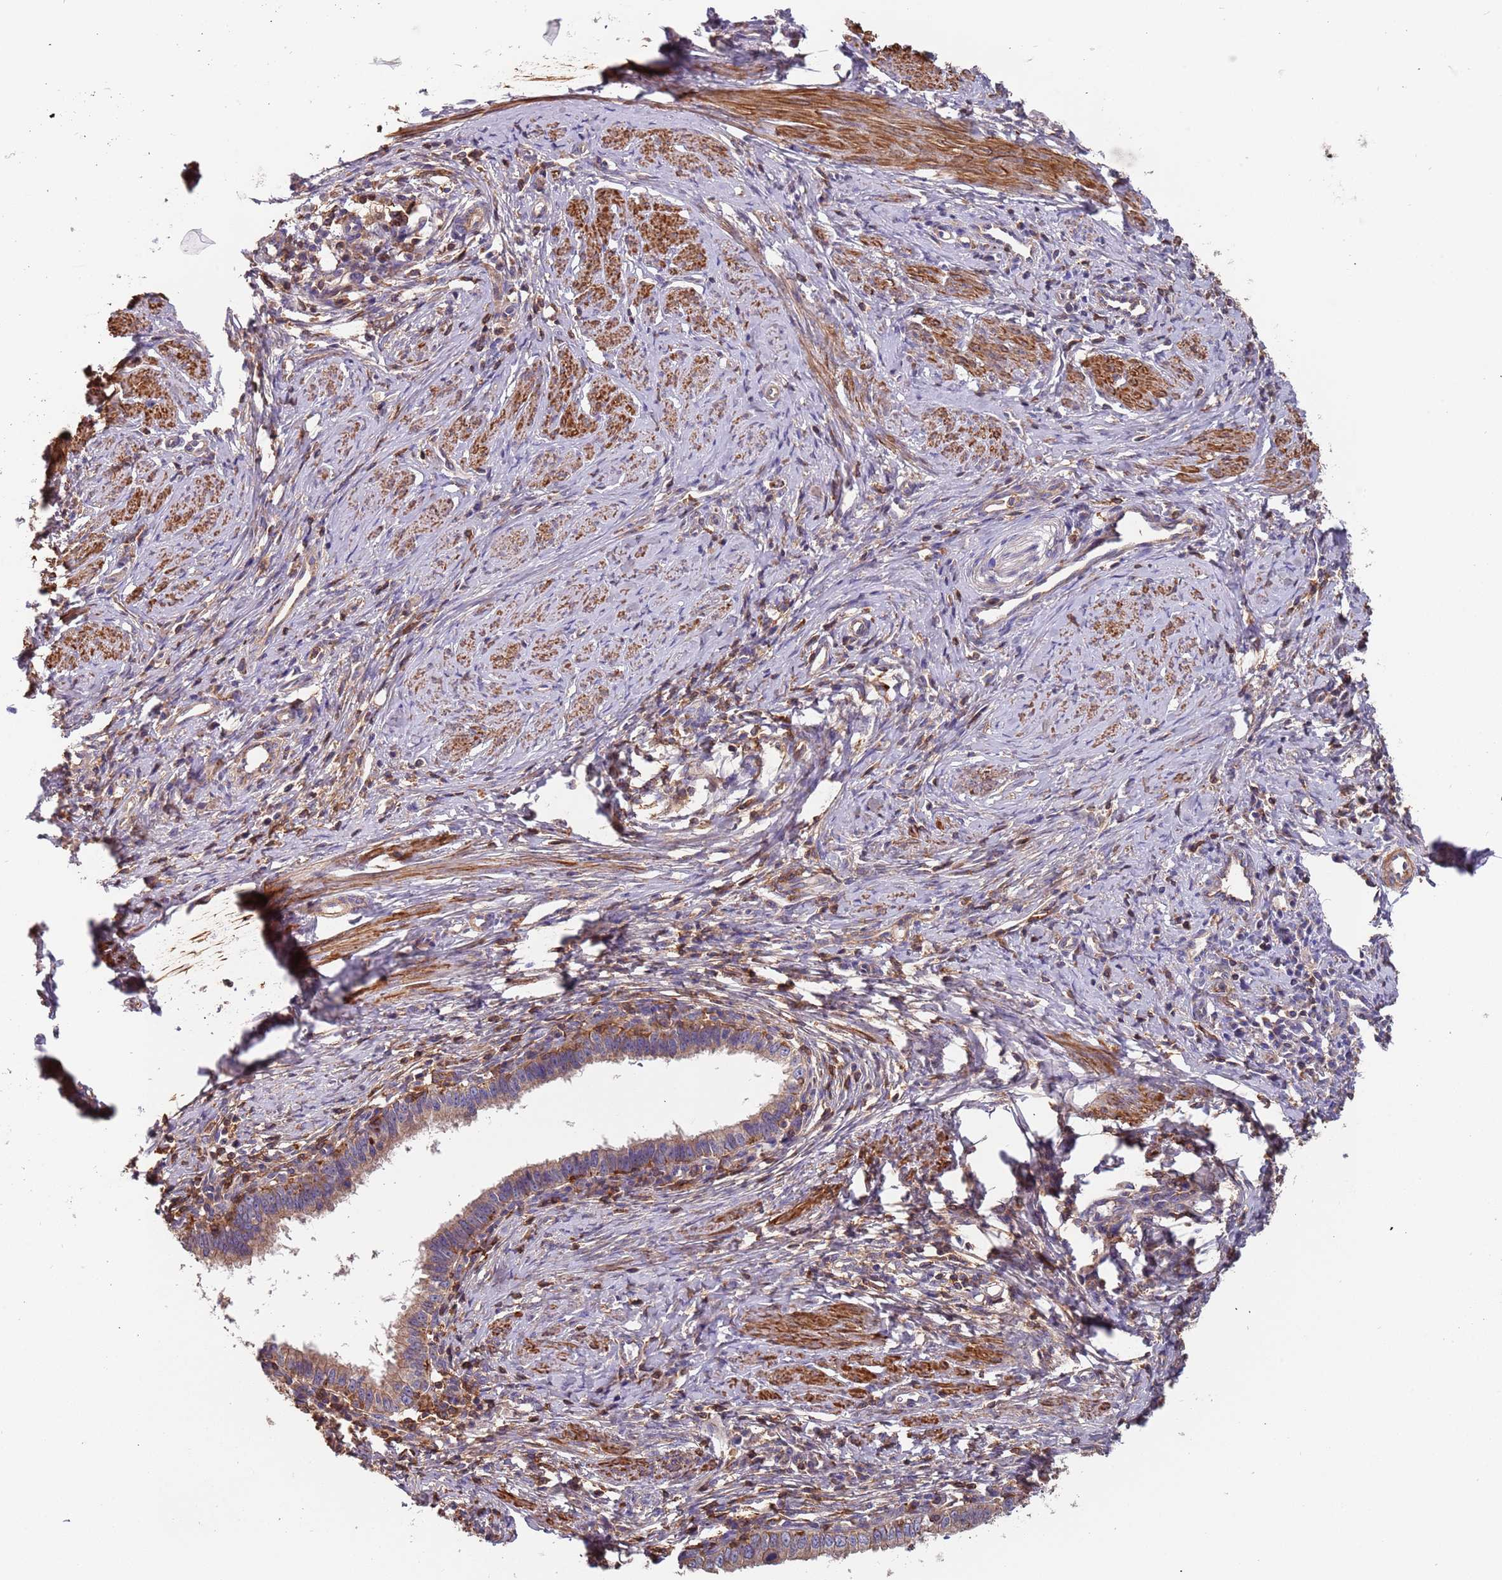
{"staining": {"intensity": "weak", "quantity": ">75%", "location": "cytoplasmic/membranous"}, "tissue": "cervical cancer", "cell_type": "Tumor cells", "image_type": "cancer", "snomed": [{"axis": "morphology", "description": "Adenocarcinoma, NOS"}, {"axis": "topography", "description": "Cervix"}], "caption": "This is a histology image of immunohistochemistry staining of cervical cancer, which shows weak expression in the cytoplasmic/membranous of tumor cells.", "gene": "SYT4", "patient": {"sex": "female", "age": 36}}